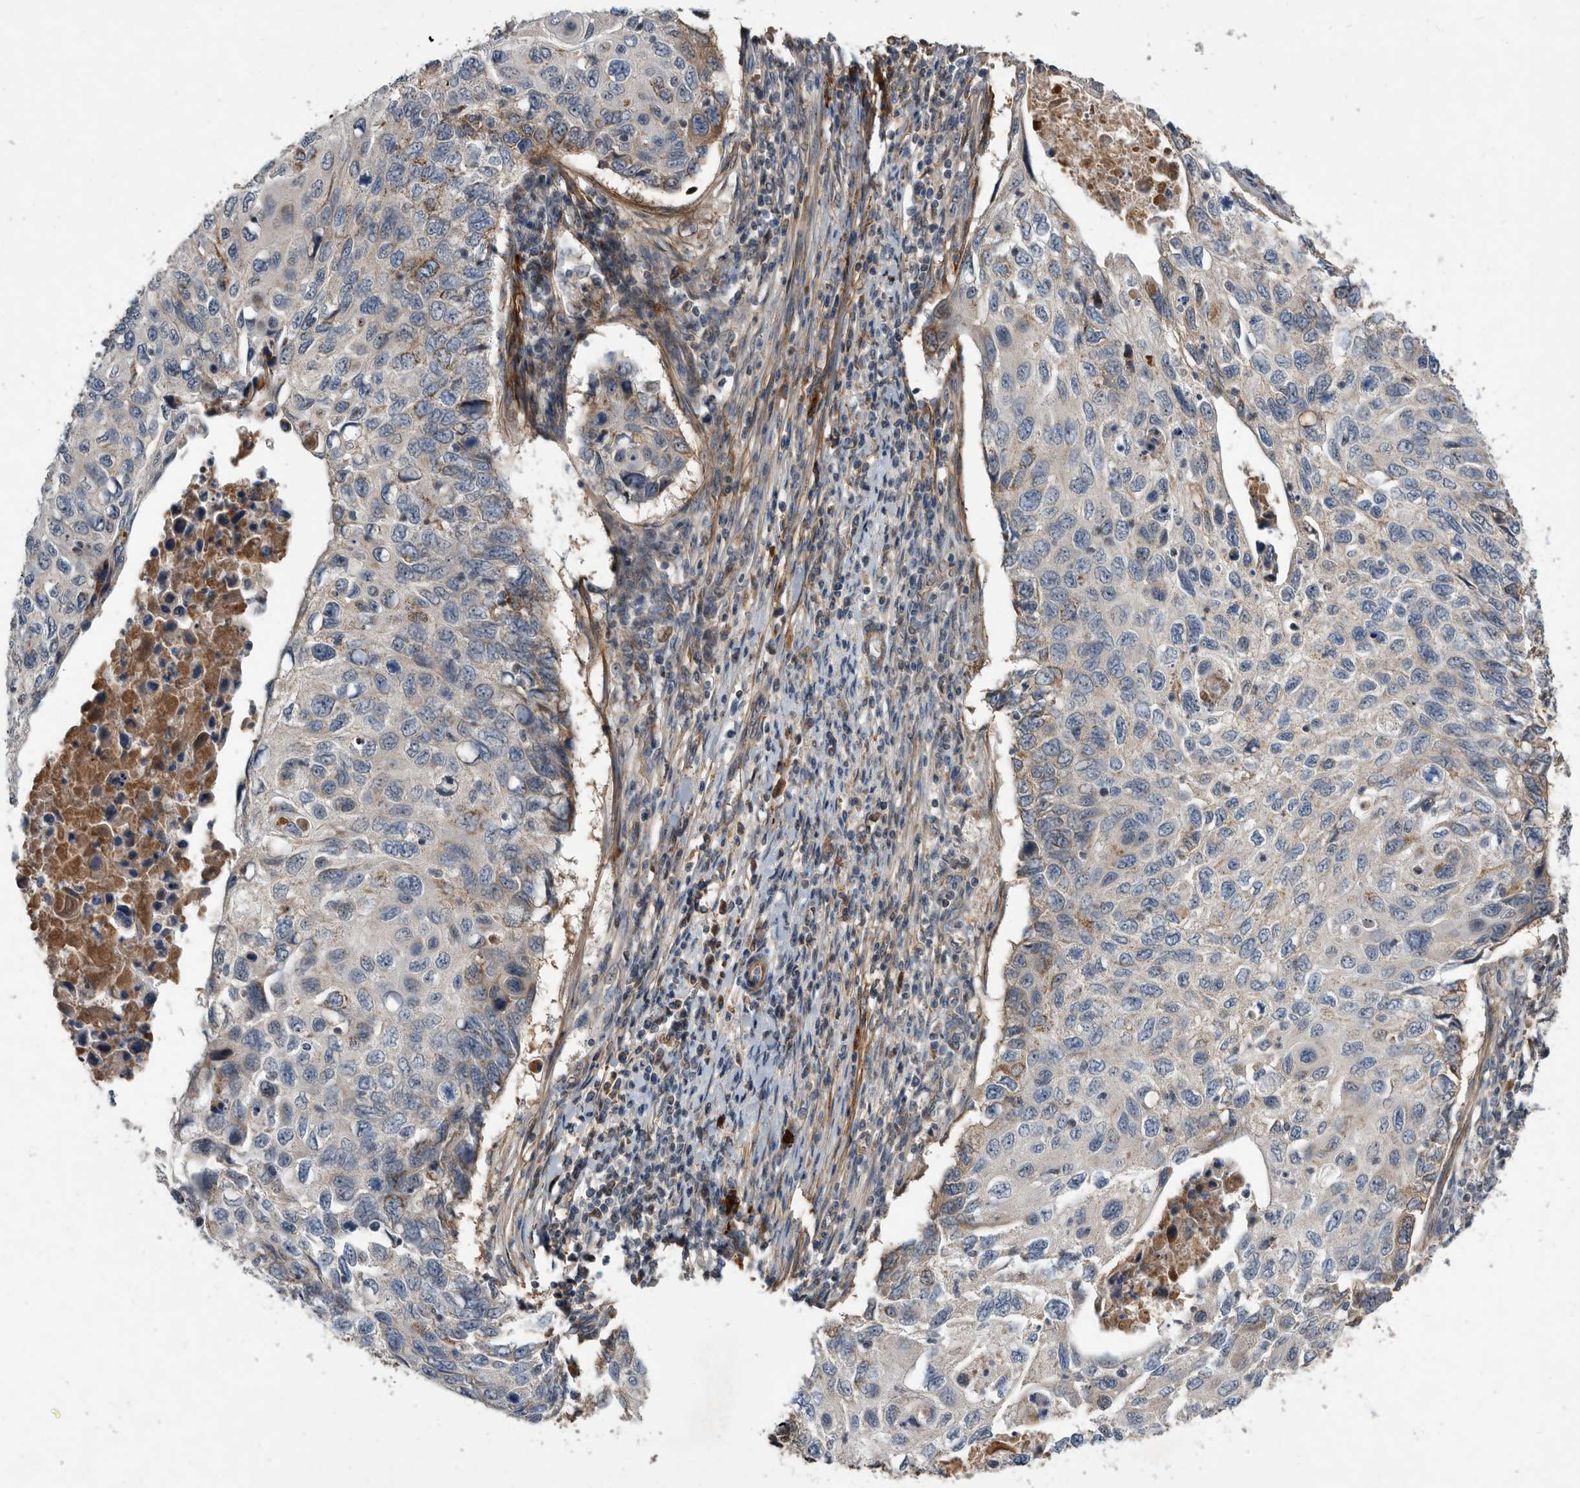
{"staining": {"intensity": "weak", "quantity": "<25%", "location": "cytoplasmic/membranous"}, "tissue": "cervical cancer", "cell_type": "Tumor cells", "image_type": "cancer", "snomed": [{"axis": "morphology", "description": "Squamous cell carcinoma, NOS"}, {"axis": "topography", "description": "Cervix"}], "caption": "High power microscopy image of an IHC histopathology image of cervical cancer (squamous cell carcinoma), revealing no significant positivity in tumor cells.", "gene": "PI15", "patient": {"sex": "female", "age": 70}}